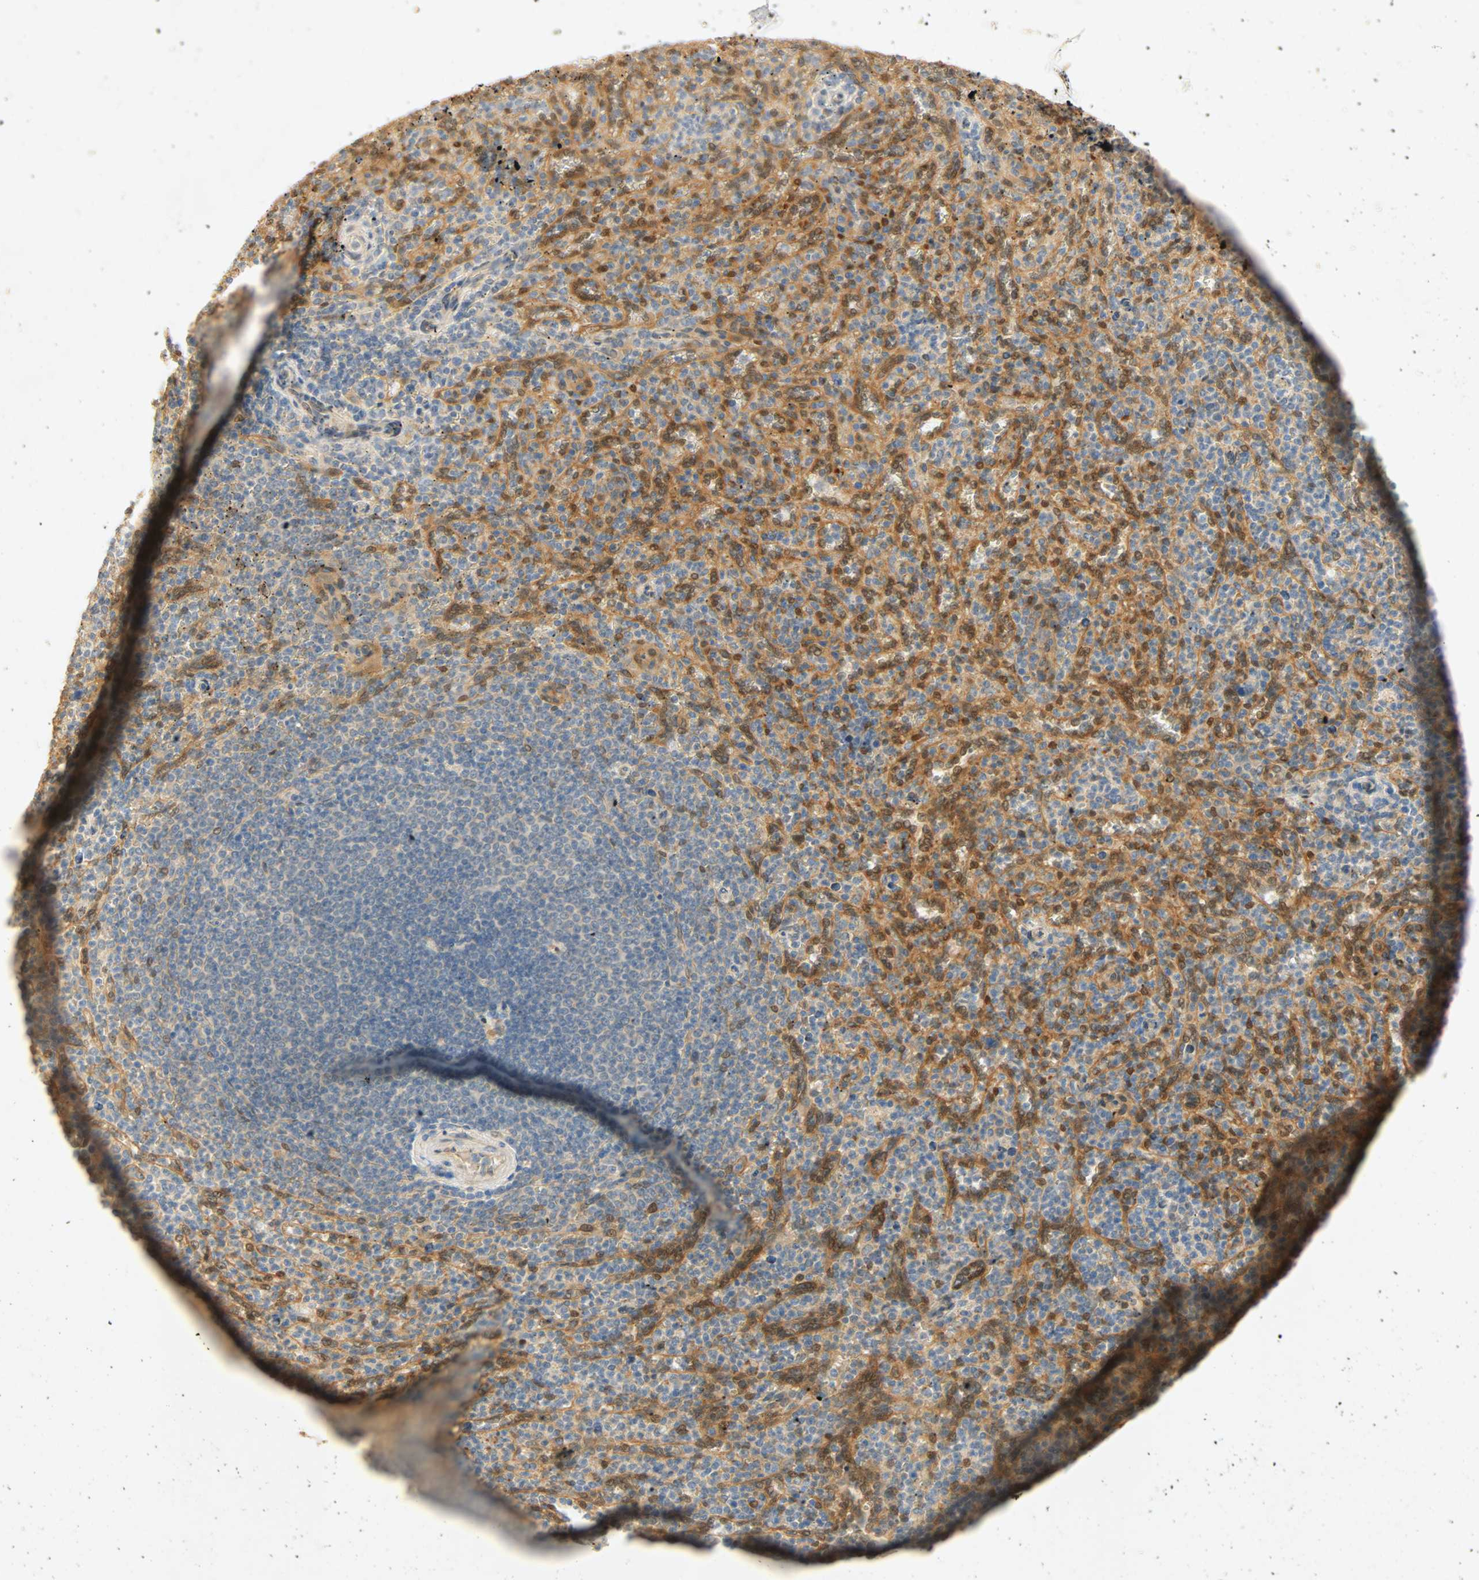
{"staining": {"intensity": "strong", "quantity": "25%-75%", "location": "cytoplasmic/membranous"}, "tissue": "spleen", "cell_type": "Cells in red pulp", "image_type": "normal", "snomed": [{"axis": "morphology", "description": "Normal tissue, NOS"}, {"axis": "topography", "description": "Spleen"}], "caption": "The immunohistochemical stain highlights strong cytoplasmic/membranous staining in cells in red pulp of benign spleen.", "gene": "SELENBP1", "patient": {"sex": "male", "age": 36}}